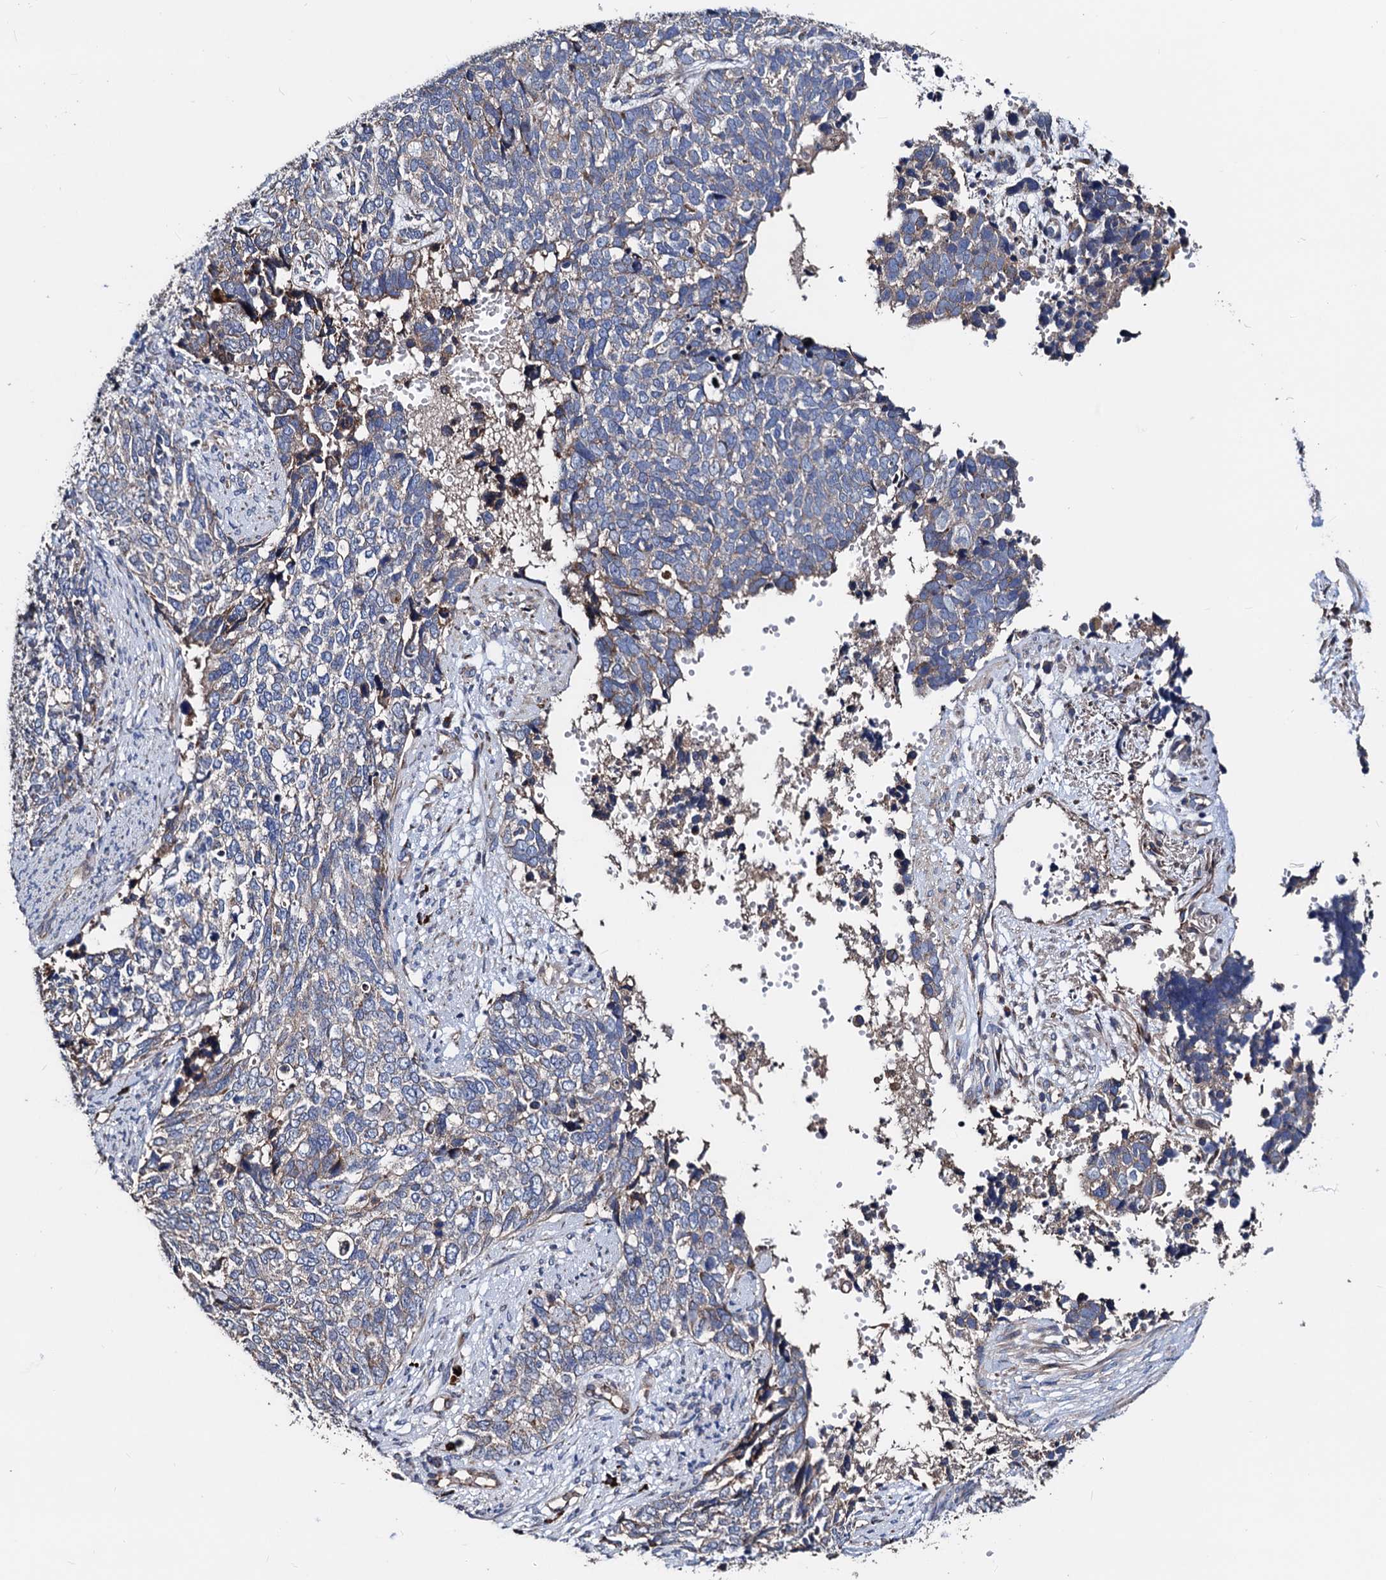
{"staining": {"intensity": "weak", "quantity": "<25%", "location": "cytoplasmic/membranous"}, "tissue": "cervical cancer", "cell_type": "Tumor cells", "image_type": "cancer", "snomed": [{"axis": "morphology", "description": "Squamous cell carcinoma, NOS"}, {"axis": "topography", "description": "Cervix"}], "caption": "Tumor cells are negative for brown protein staining in cervical cancer. (Brightfield microscopy of DAB (3,3'-diaminobenzidine) IHC at high magnification).", "gene": "AKAP11", "patient": {"sex": "female", "age": 63}}